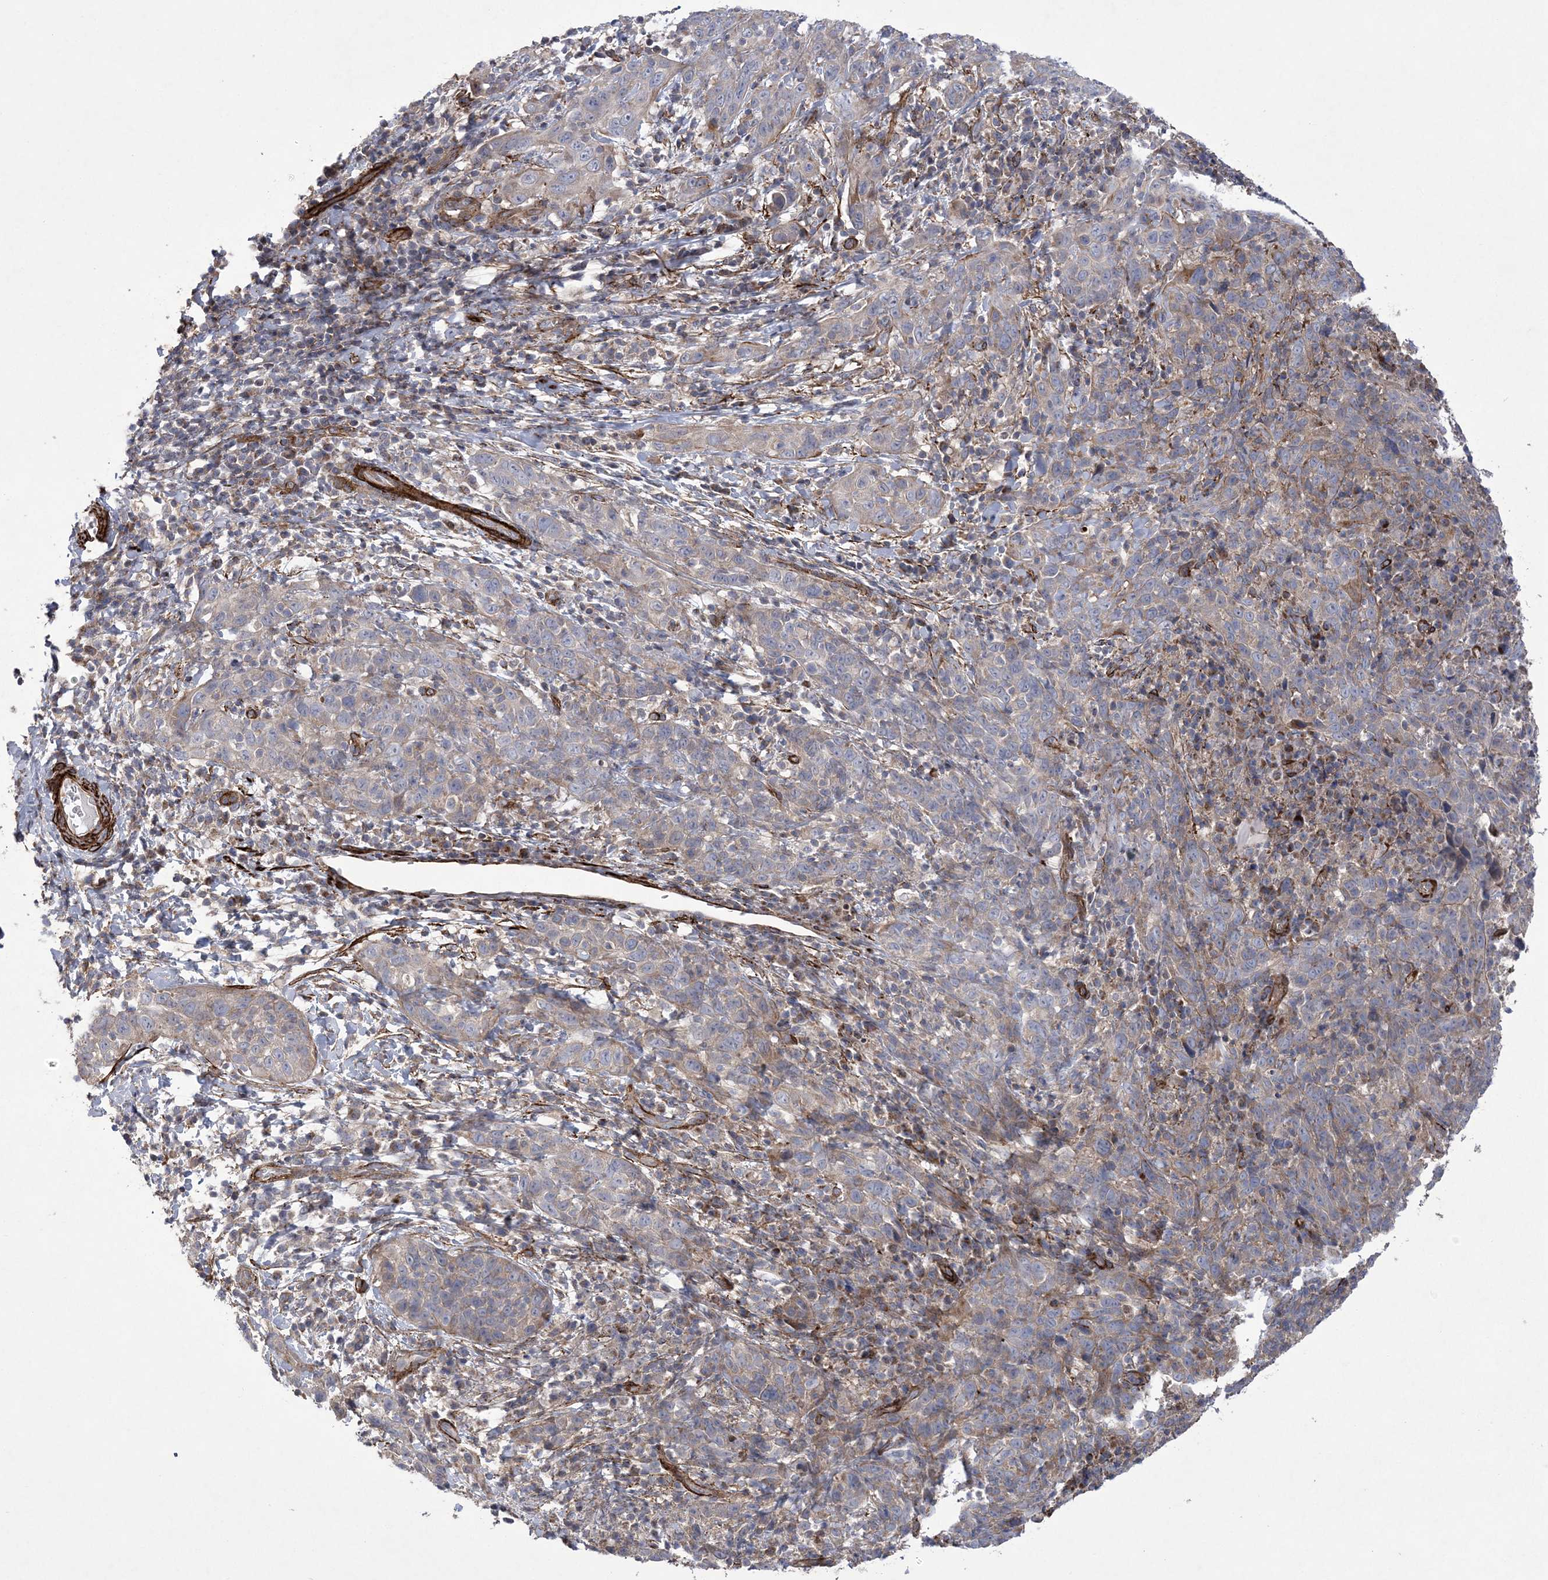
{"staining": {"intensity": "weak", "quantity": "25%-75%", "location": "cytoplasmic/membranous"}, "tissue": "cervical cancer", "cell_type": "Tumor cells", "image_type": "cancer", "snomed": [{"axis": "morphology", "description": "Squamous cell carcinoma, NOS"}, {"axis": "topography", "description": "Cervix"}], "caption": "The image exhibits staining of cervical cancer (squamous cell carcinoma), revealing weak cytoplasmic/membranous protein staining (brown color) within tumor cells.", "gene": "ARSJ", "patient": {"sex": "female", "age": 46}}